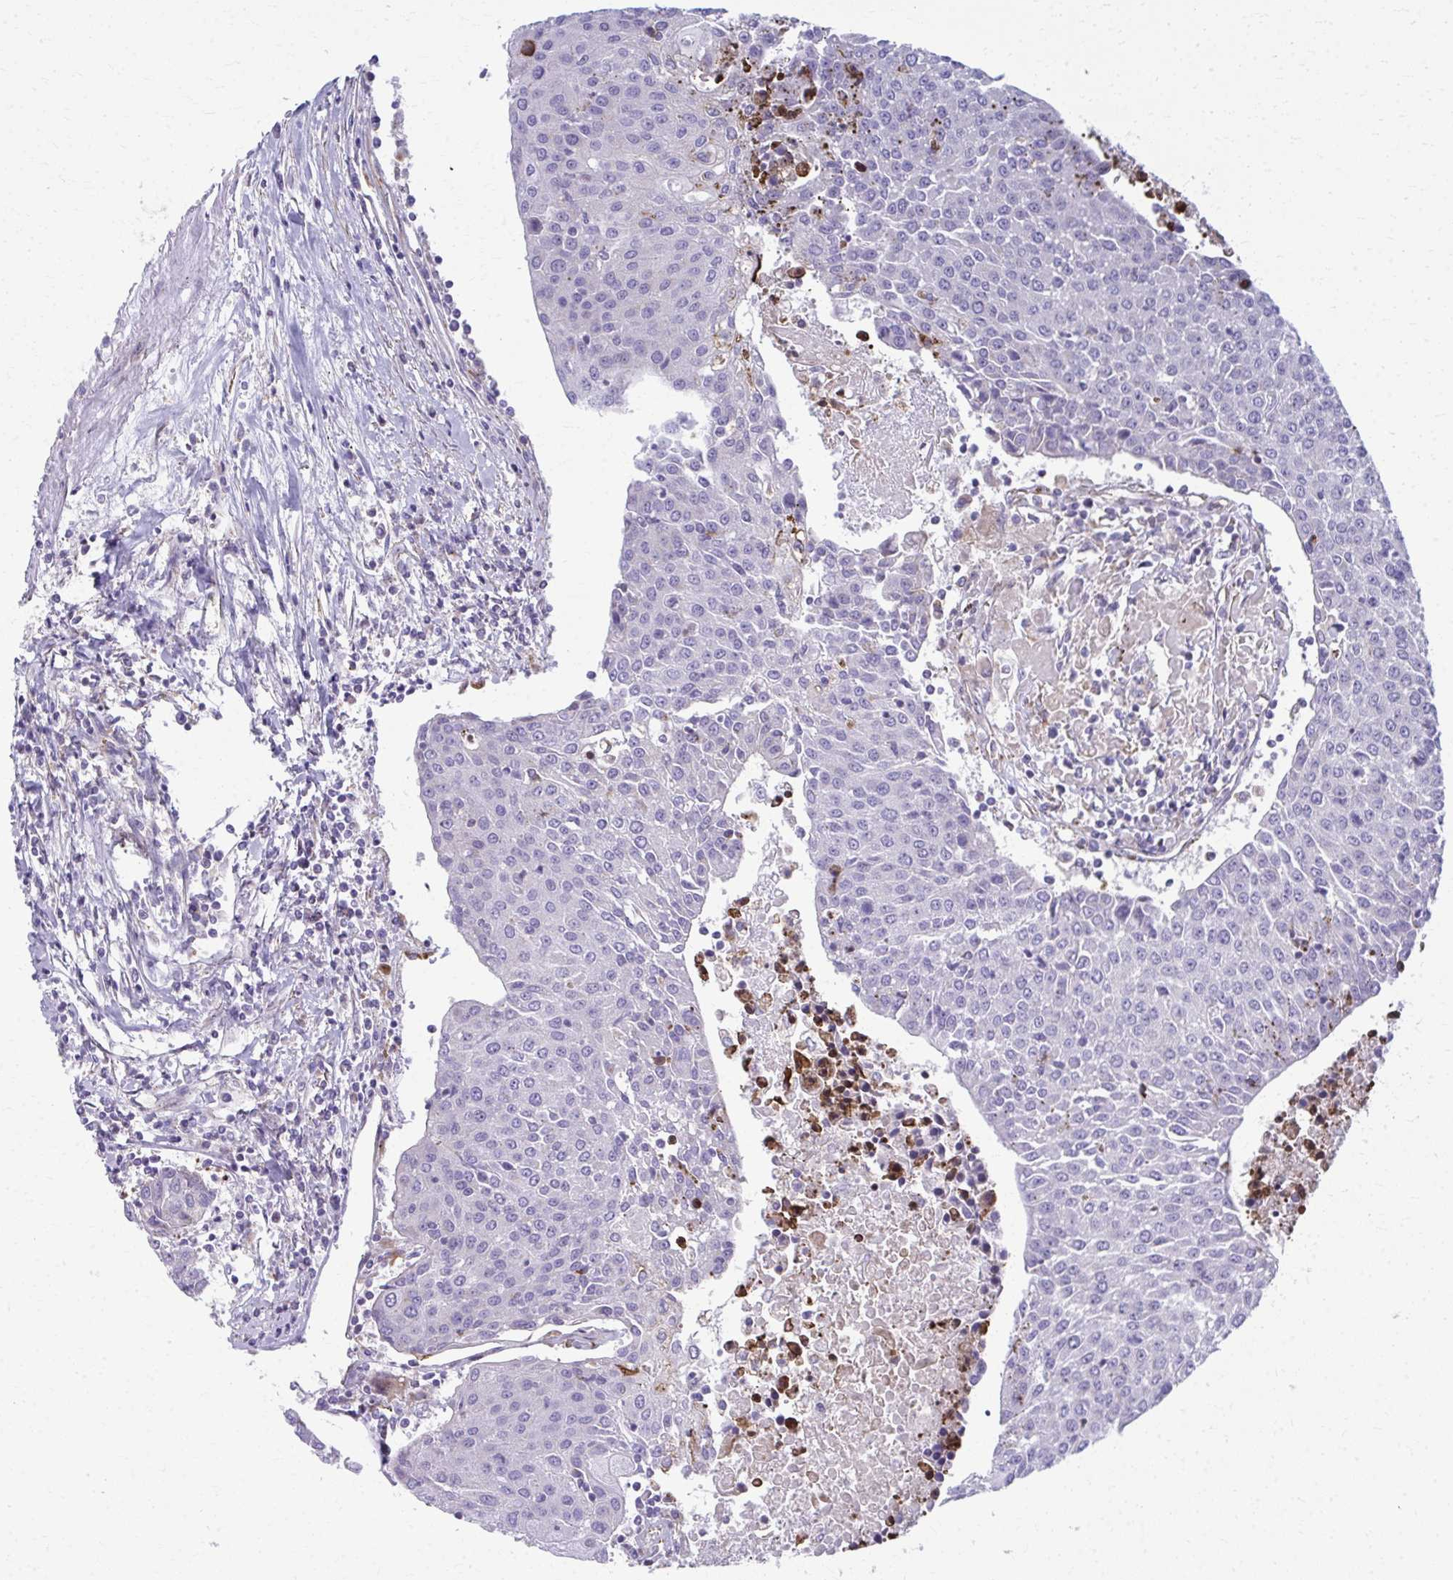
{"staining": {"intensity": "negative", "quantity": "none", "location": "none"}, "tissue": "urothelial cancer", "cell_type": "Tumor cells", "image_type": "cancer", "snomed": [{"axis": "morphology", "description": "Urothelial carcinoma, High grade"}, {"axis": "topography", "description": "Urinary bladder"}], "caption": "IHC image of urothelial carcinoma (high-grade) stained for a protein (brown), which shows no positivity in tumor cells.", "gene": "LRRC4B", "patient": {"sex": "female", "age": 85}}